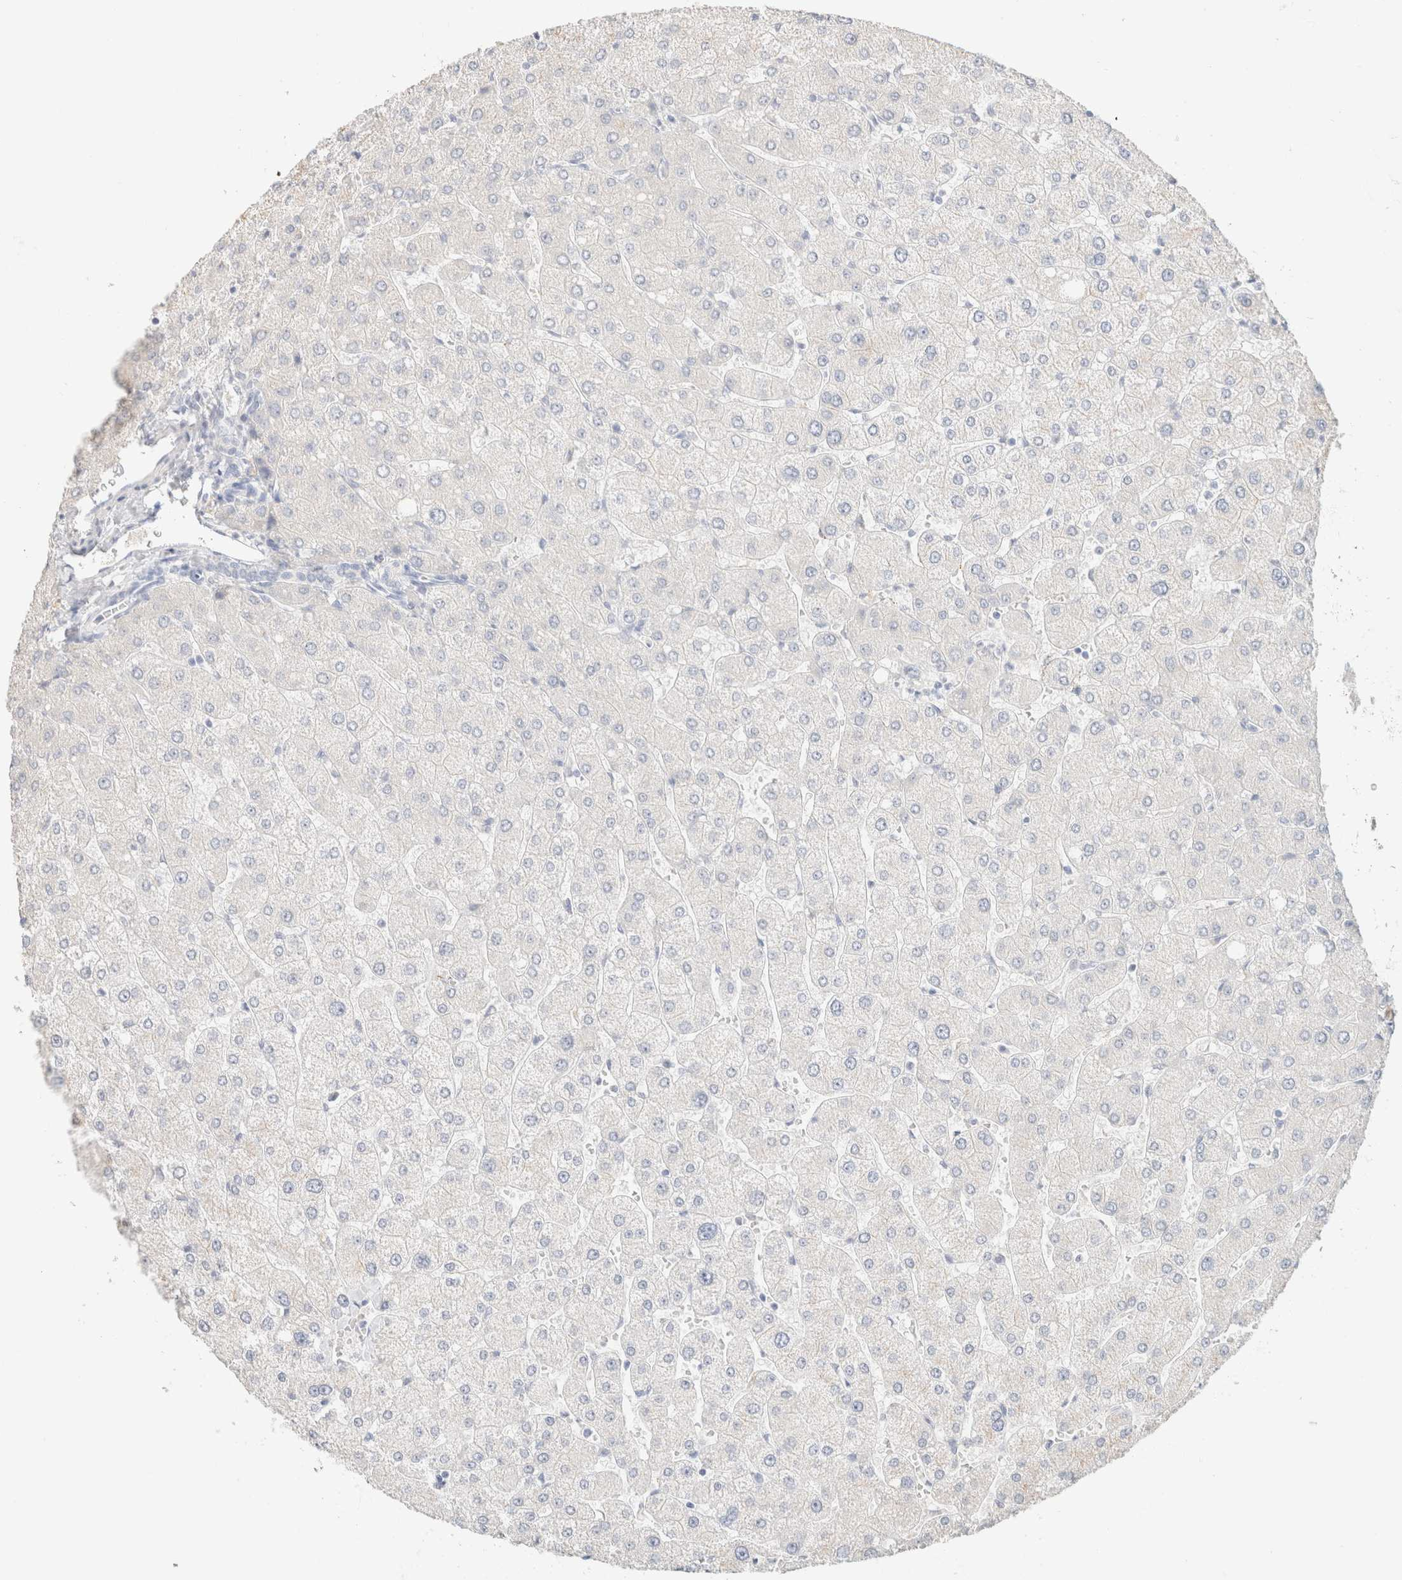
{"staining": {"intensity": "negative", "quantity": "none", "location": "none"}, "tissue": "liver", "cell_type": "Cholangiocytes", "image_type": "normal", "snomed": [{"axis": "morphology", "description": "Normal tissue, NOS"}, {"axis": "topography", "description": "Liver"}], "caption": "DAB immunohistochemical staining of normal liver exhibits no significant positivity in cholangiocytes.", "gene": "CA12", "patient": {"sex": "male", "age": 55}}